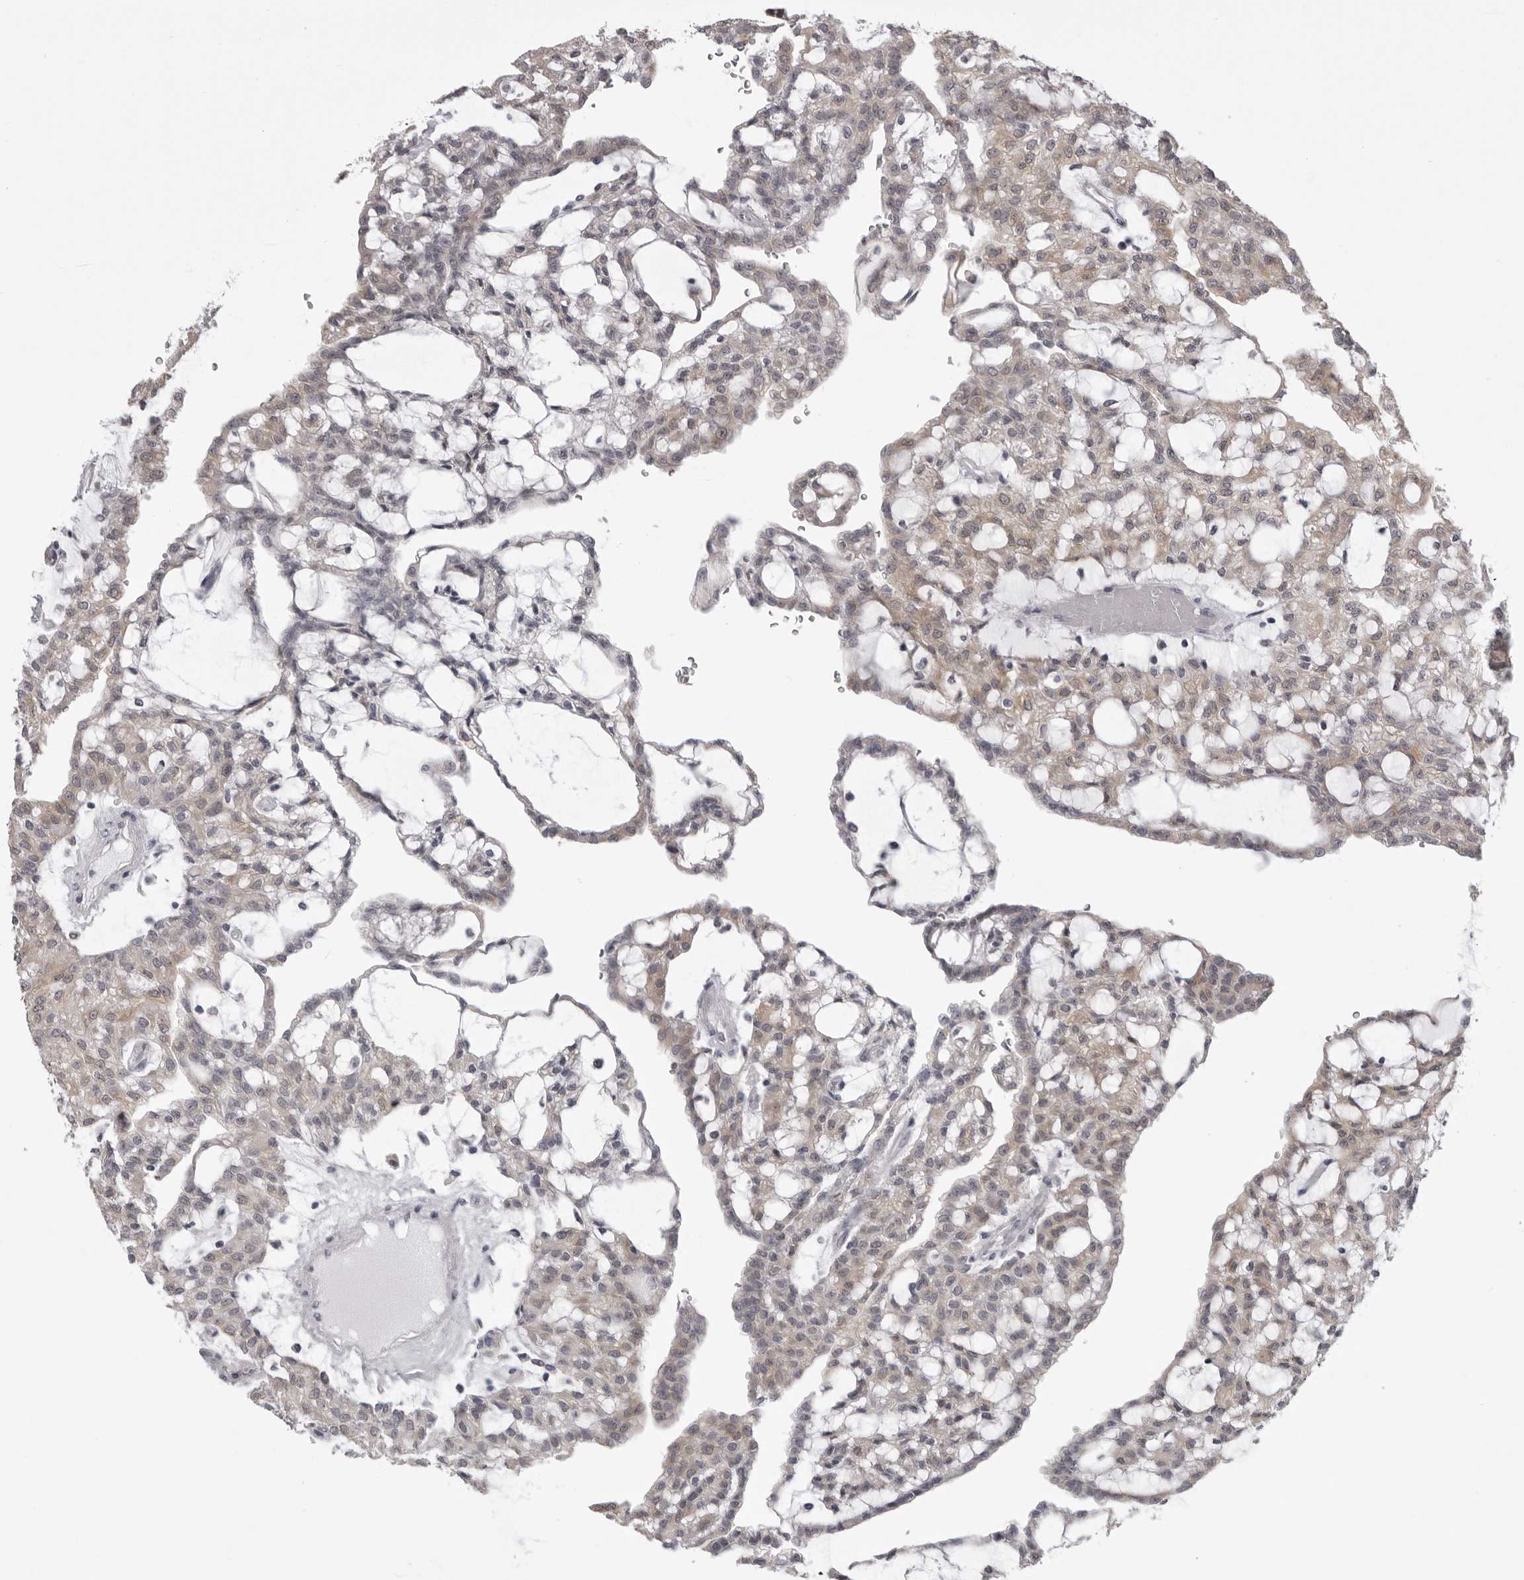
{"staining": {"intensity": "negative", "quantity": "none", "location": "none"}, "tissue": "renal cancer", "cell_type": "Tumor cells", "image_type": "cancer", "snomed": [{"axis": "morphology", "description": "Adenocarcinoma, NOS"}, {"axis": "topography", "description": "Kidney"}], "caption": "An image of human adenocarcinoma (renal) is negative for staining in tumor cells.", "gene": "NCEH1", "patient": {"sex": "male", "age": 63}}